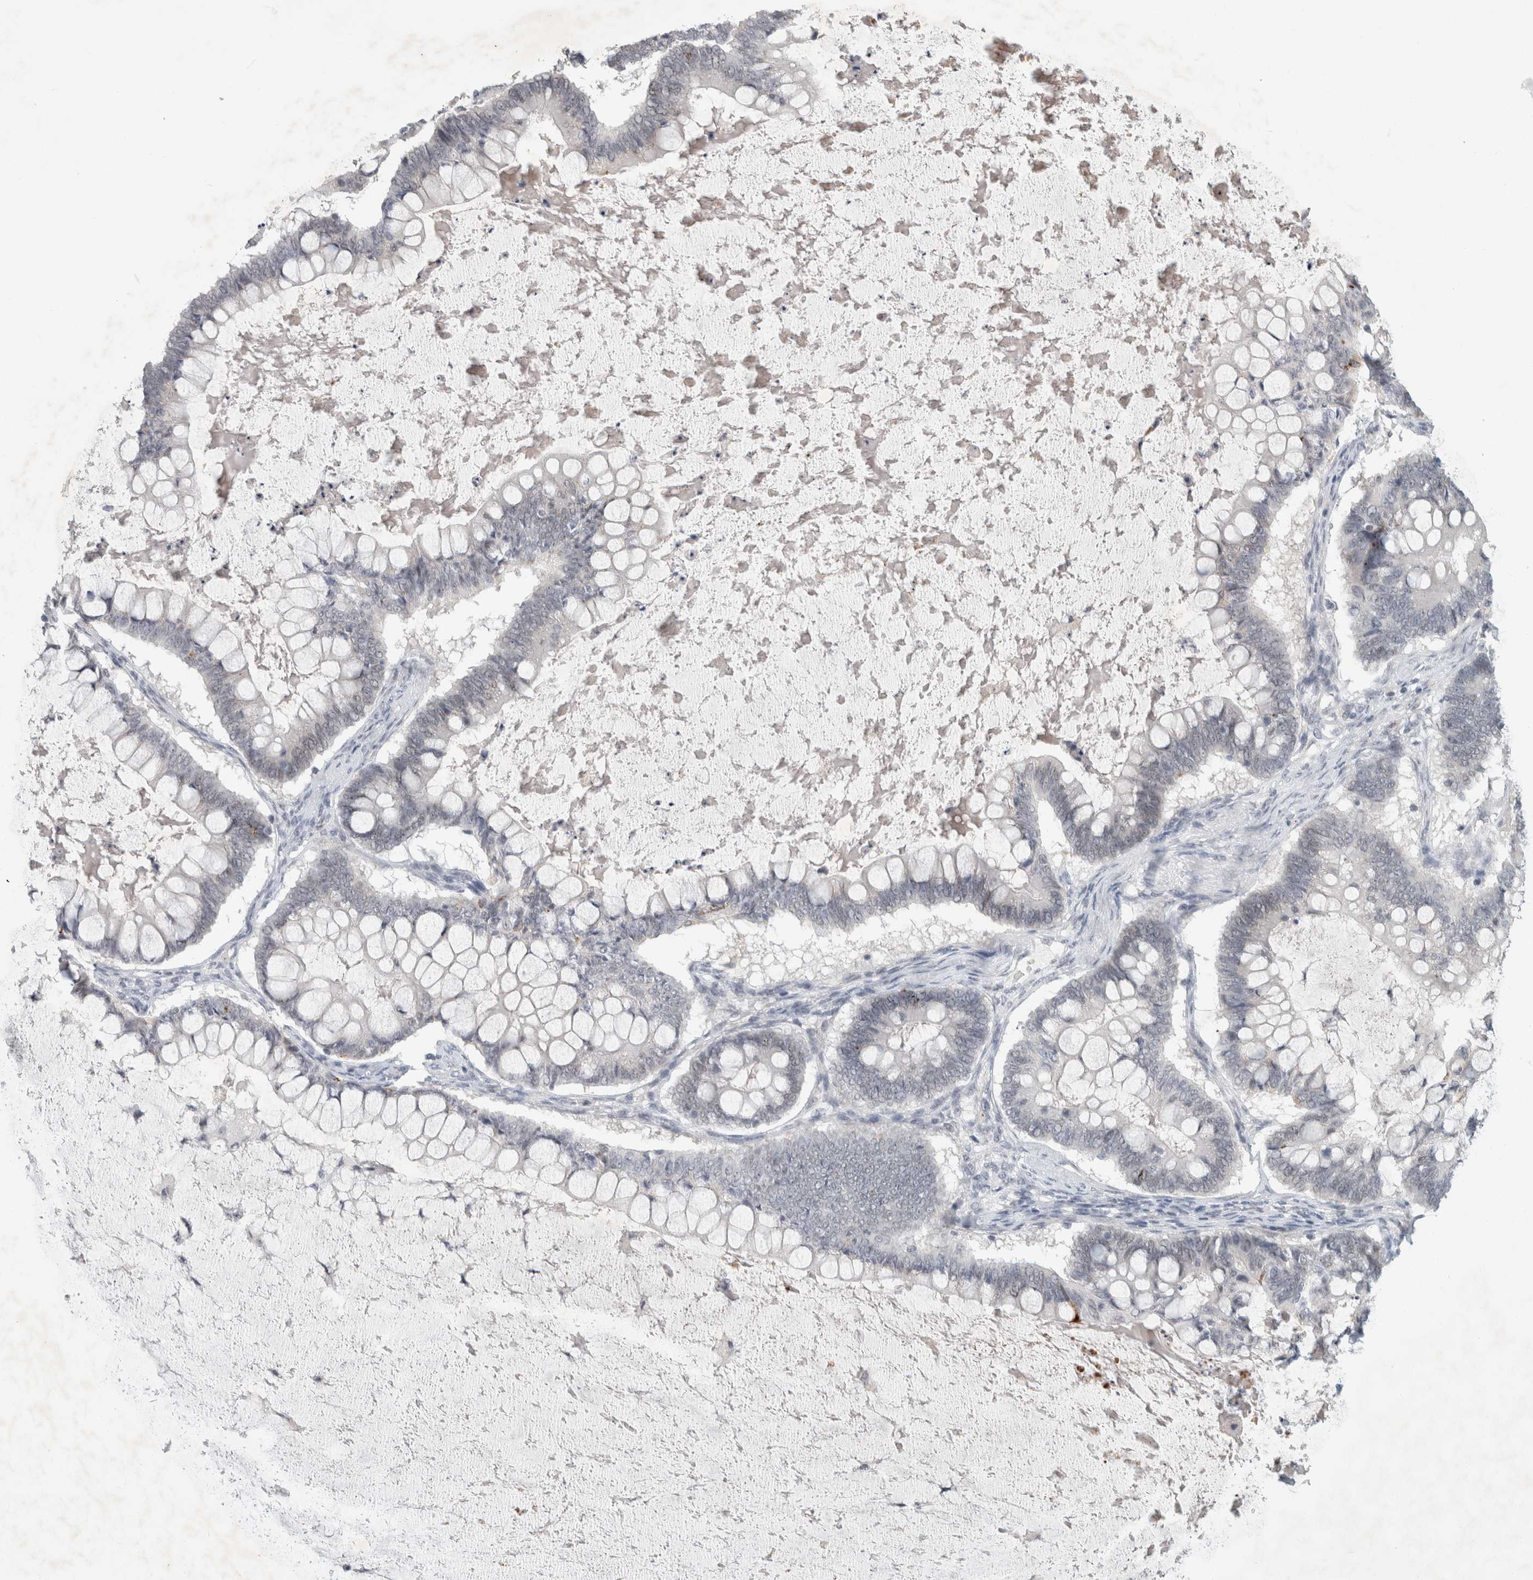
{"staining": {"intensity": "negative", "quantity": "none", "location": "none"}, "tissue": "ovarian cancer", "cell_type": "Tumor cells", "image_type": "cancer", "snomed": [{"axis": "morphology", "description": "Cystadenocarcinoma, mucinous, NOS"}, {"axis": "topography", "description": "Ovary"}], "caption": "This is an immunohistochemistry photomicrograph of human ovarian cancer. There is no expression in tumor cells.", "gene": "NIPA1", "patient": {"sex": "female", "age": 61}}